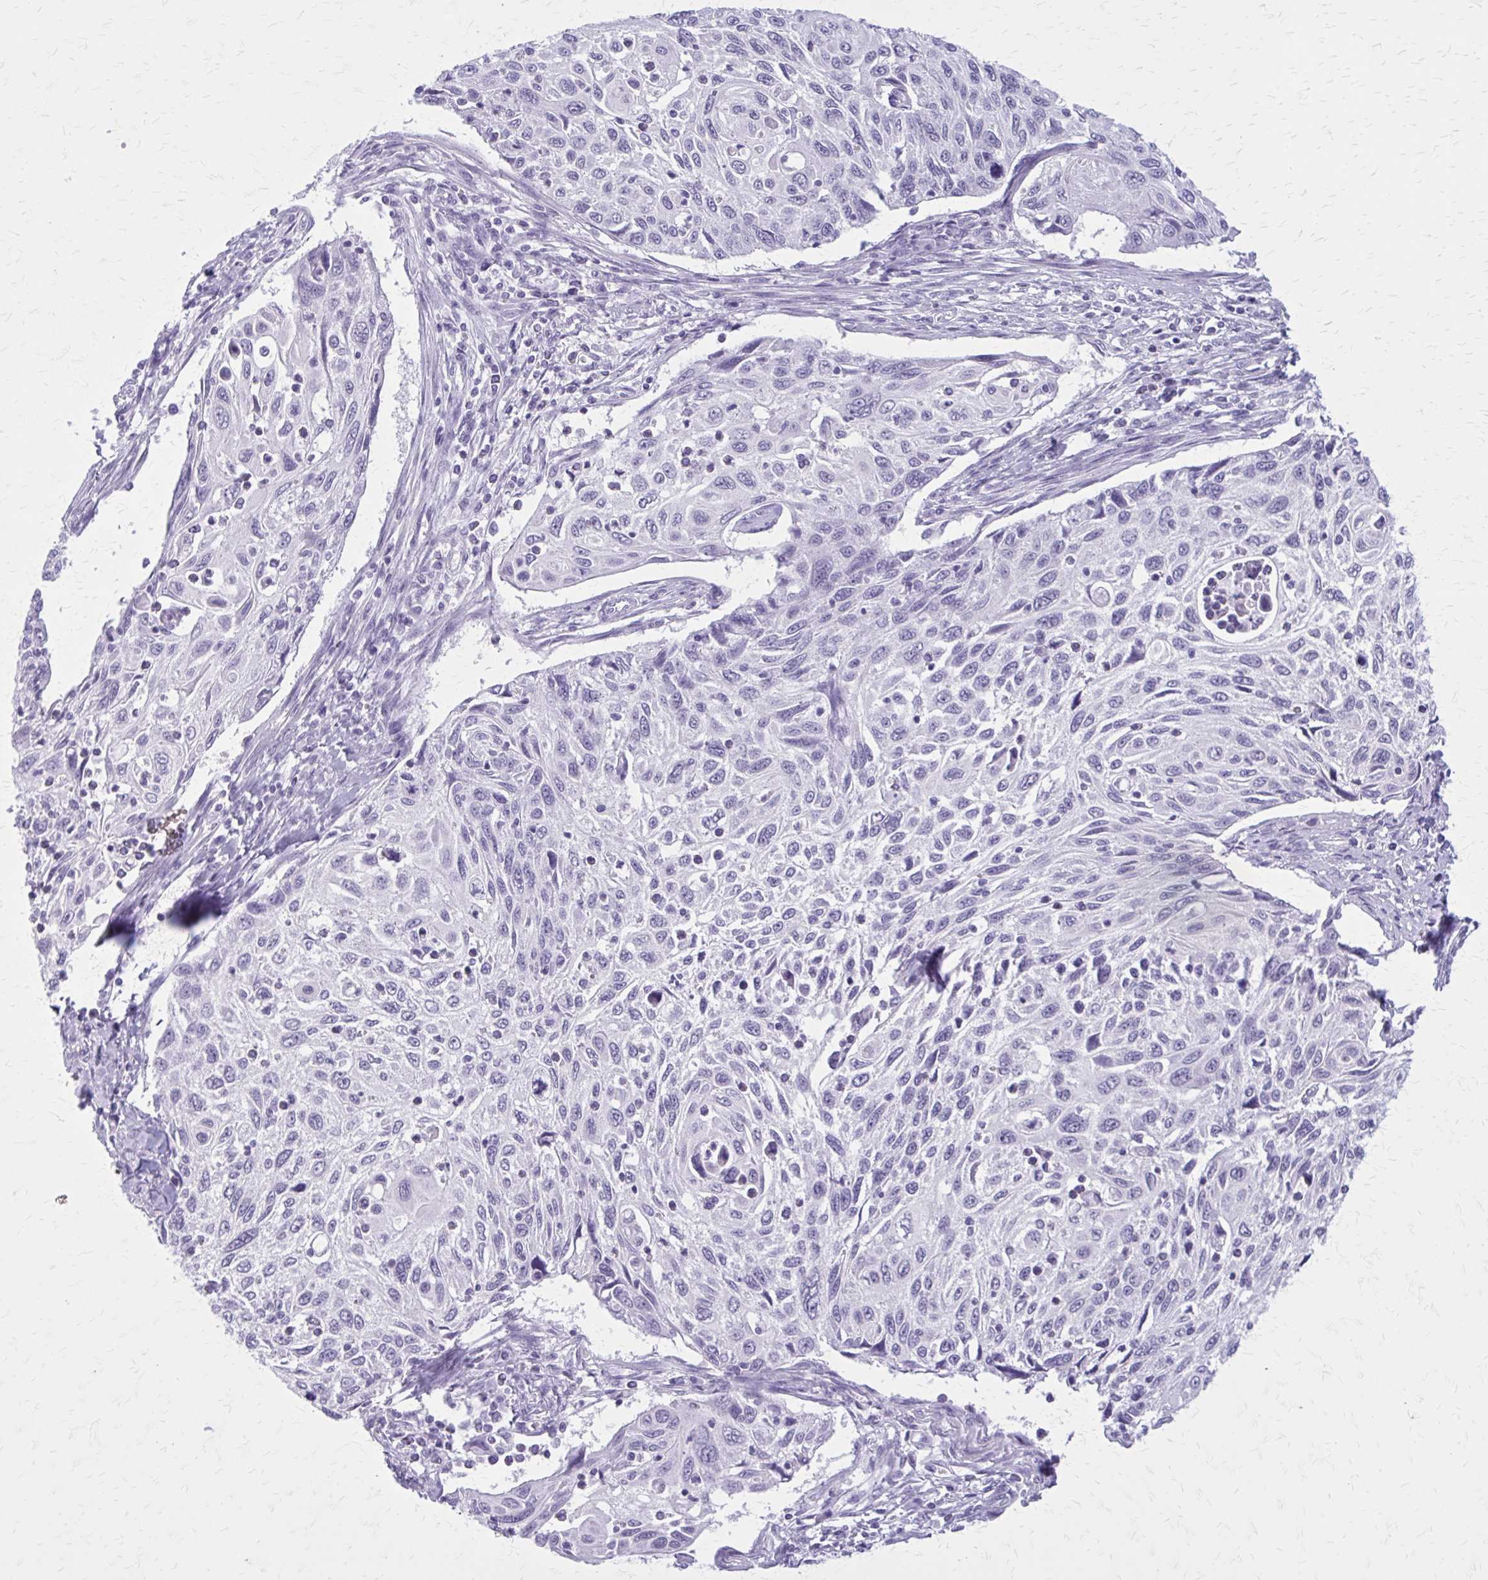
{"staining": {"intensity": "negative", "quantity": "none", "location": "none"}, "tissue": "cervical cancer", "cell_type": "Tumor cells", "image_type": "cancer", "snomed": [{"axis": "morphology", "description": "Squamous cell carcinoma, NOS"}, {"axis": "topography", "description": "Cervix"}], "caption": "Immunohistochemistry micrograph of neoplastic tissue: human cervical cancer (squamous cell carcinoma) stained with DAB exhibits no significant protein positivity in tumor cells.", "gene": "GAD1", "patient": {"sex": "female", "age": 70}}